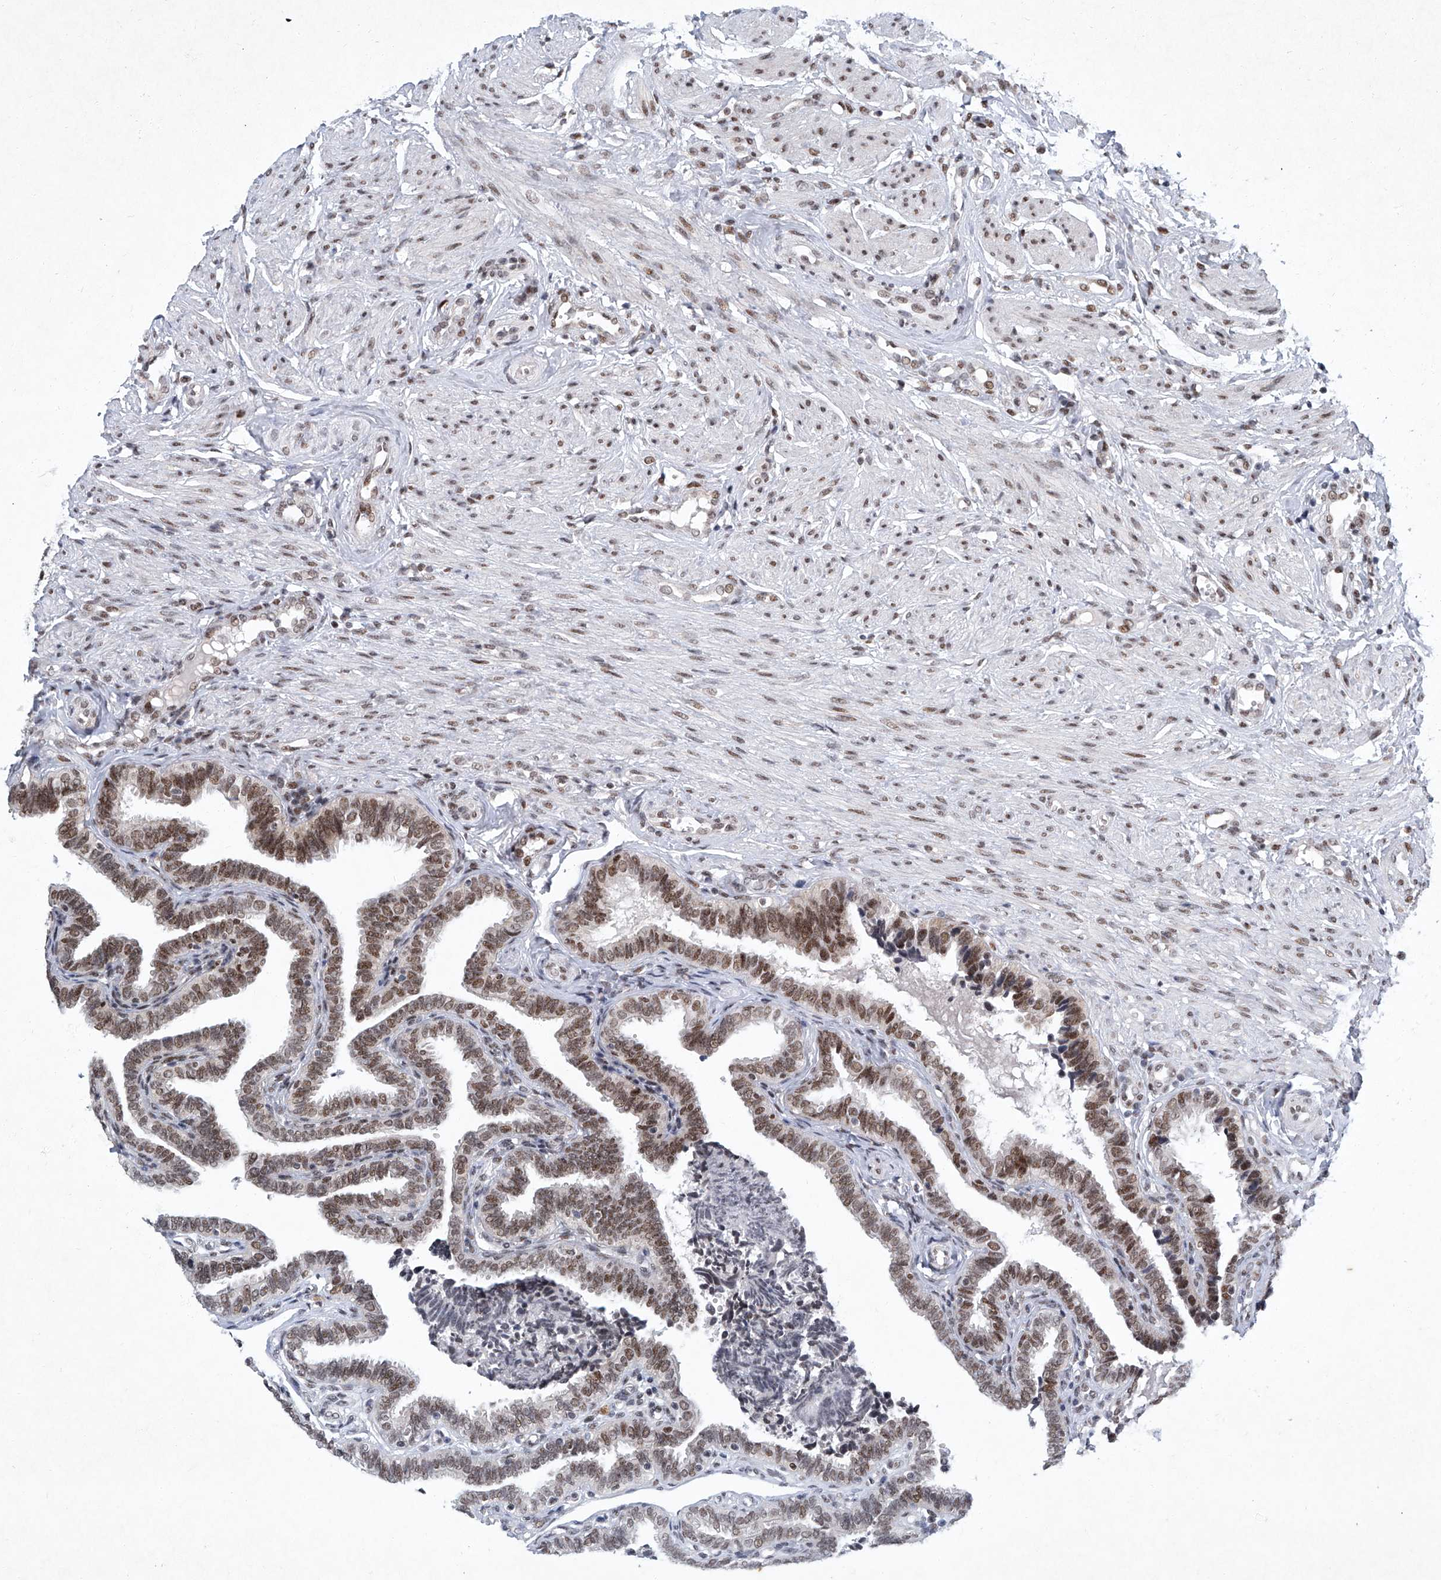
{"staining": {"intensity": "moderate", "quantity": ">75%", "location": "nuclear"}, "tissue": "fallopian tube", "cell_type": "Glandular cells", "image_type": "normal", "snomed": [{"axis": "morphology", "description": "Normal tissue, NOS"}, {"axis": "topography", "description": "Fallopian tube"}], "caption": "IHC of normal fallopian tube displays medium levels of moderate nuclear staining in about >75% of glandular cells. Using DAB (3,3'-diaminobenzidine) (brown) and hematoxylin (blue) stains, captured at high magnification using brightfield microscopy.", "gene": "TFDP1", "patient": {"sex": "female", "age": 39}}